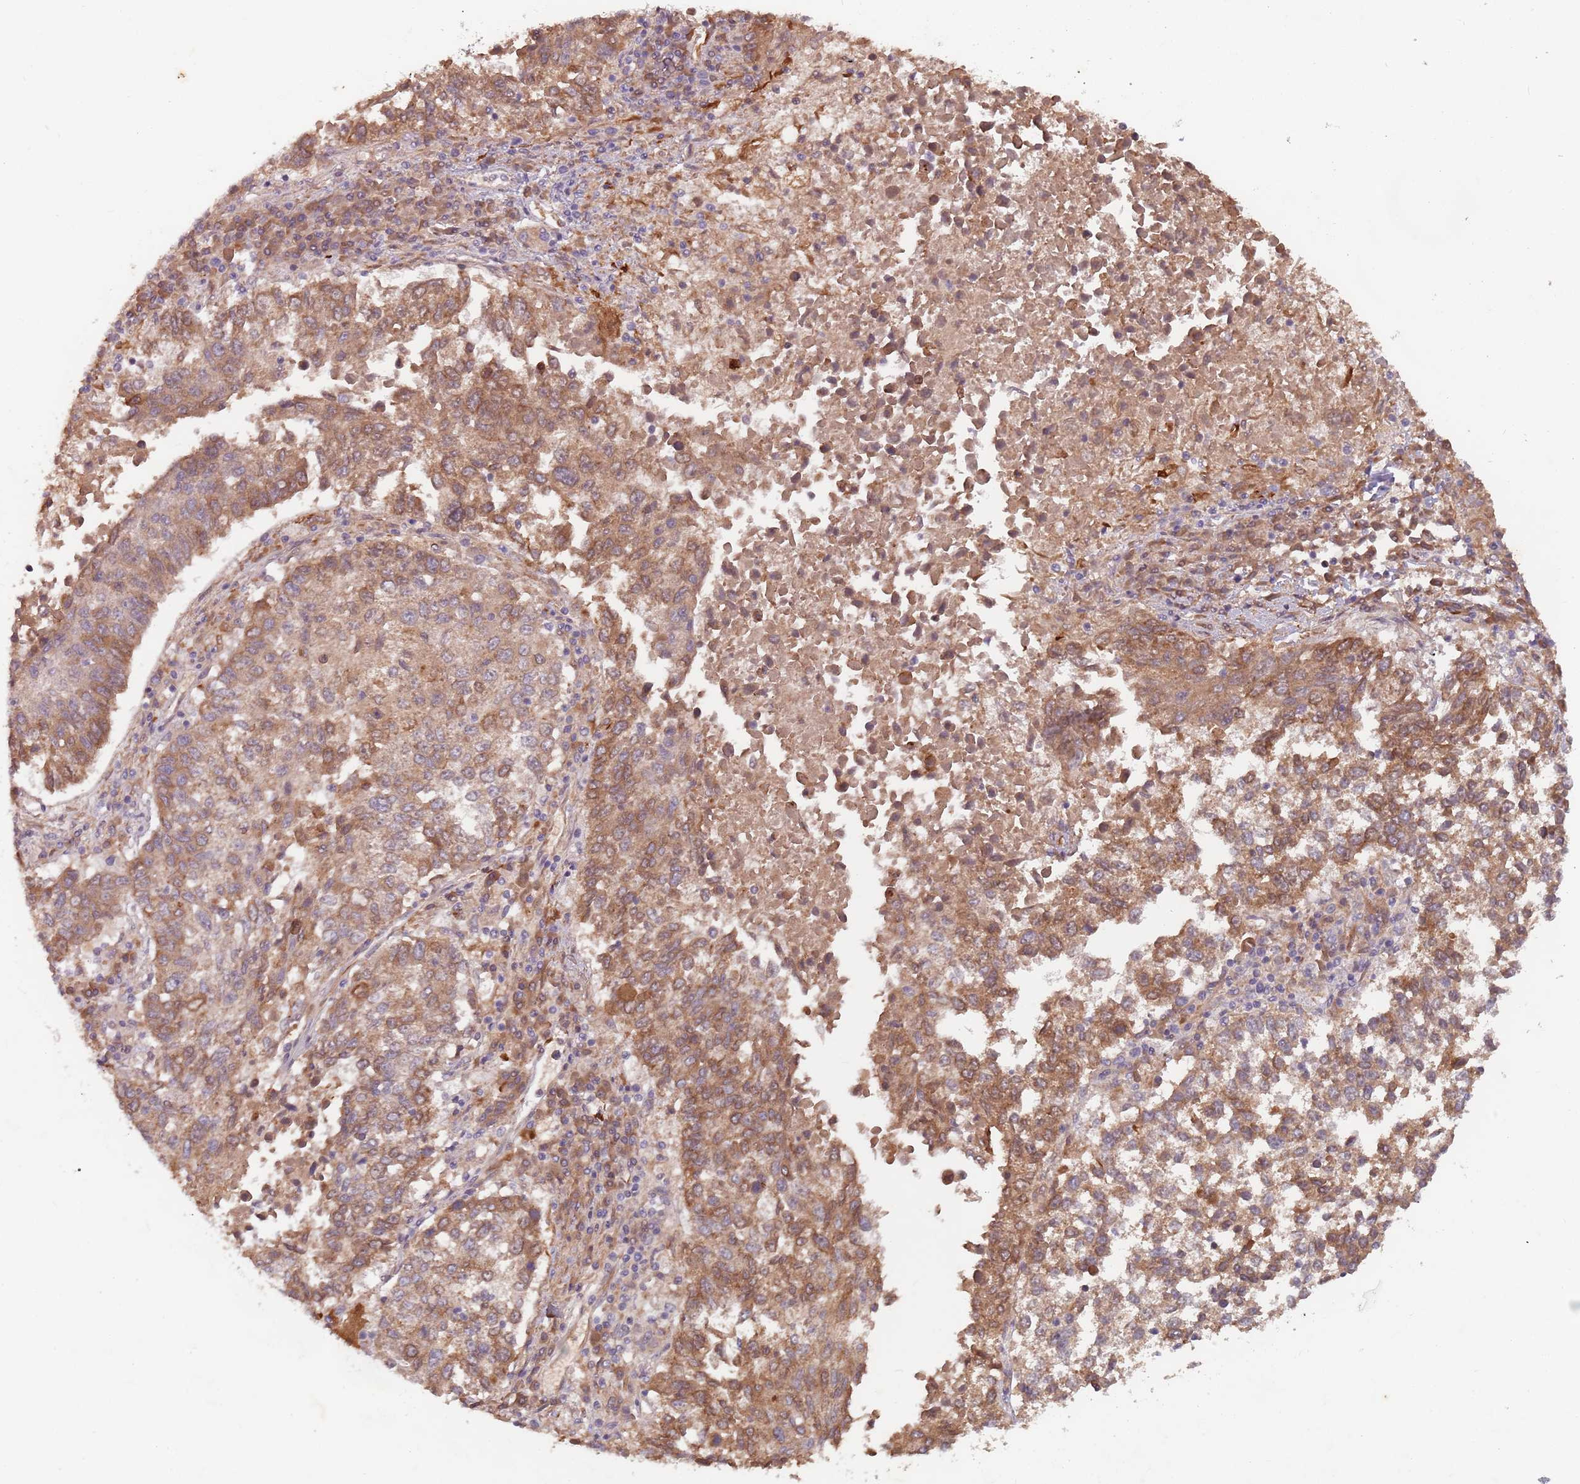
{"staining": {"intensity": "moderate", "quantity": ">75%", "location": "cytoplasmic/membranous"}, "tissue": "lung cancer", "cell_type": "Tumor cells", "image_type": "cancer", "snomed": [{"axis": "morphology", "description": "Squamous cell carcinoma, NOS"}, {"axis": "topography", "description": "Lung"}], "caption": "Squamous cell carcinoma (lung) stained with IHC demonstrates moderate cytoplasmic/membranous expression in about >75% of tumor cells.", "gene": "GPR180", "patient": {"sex": "male", "age": 73}}